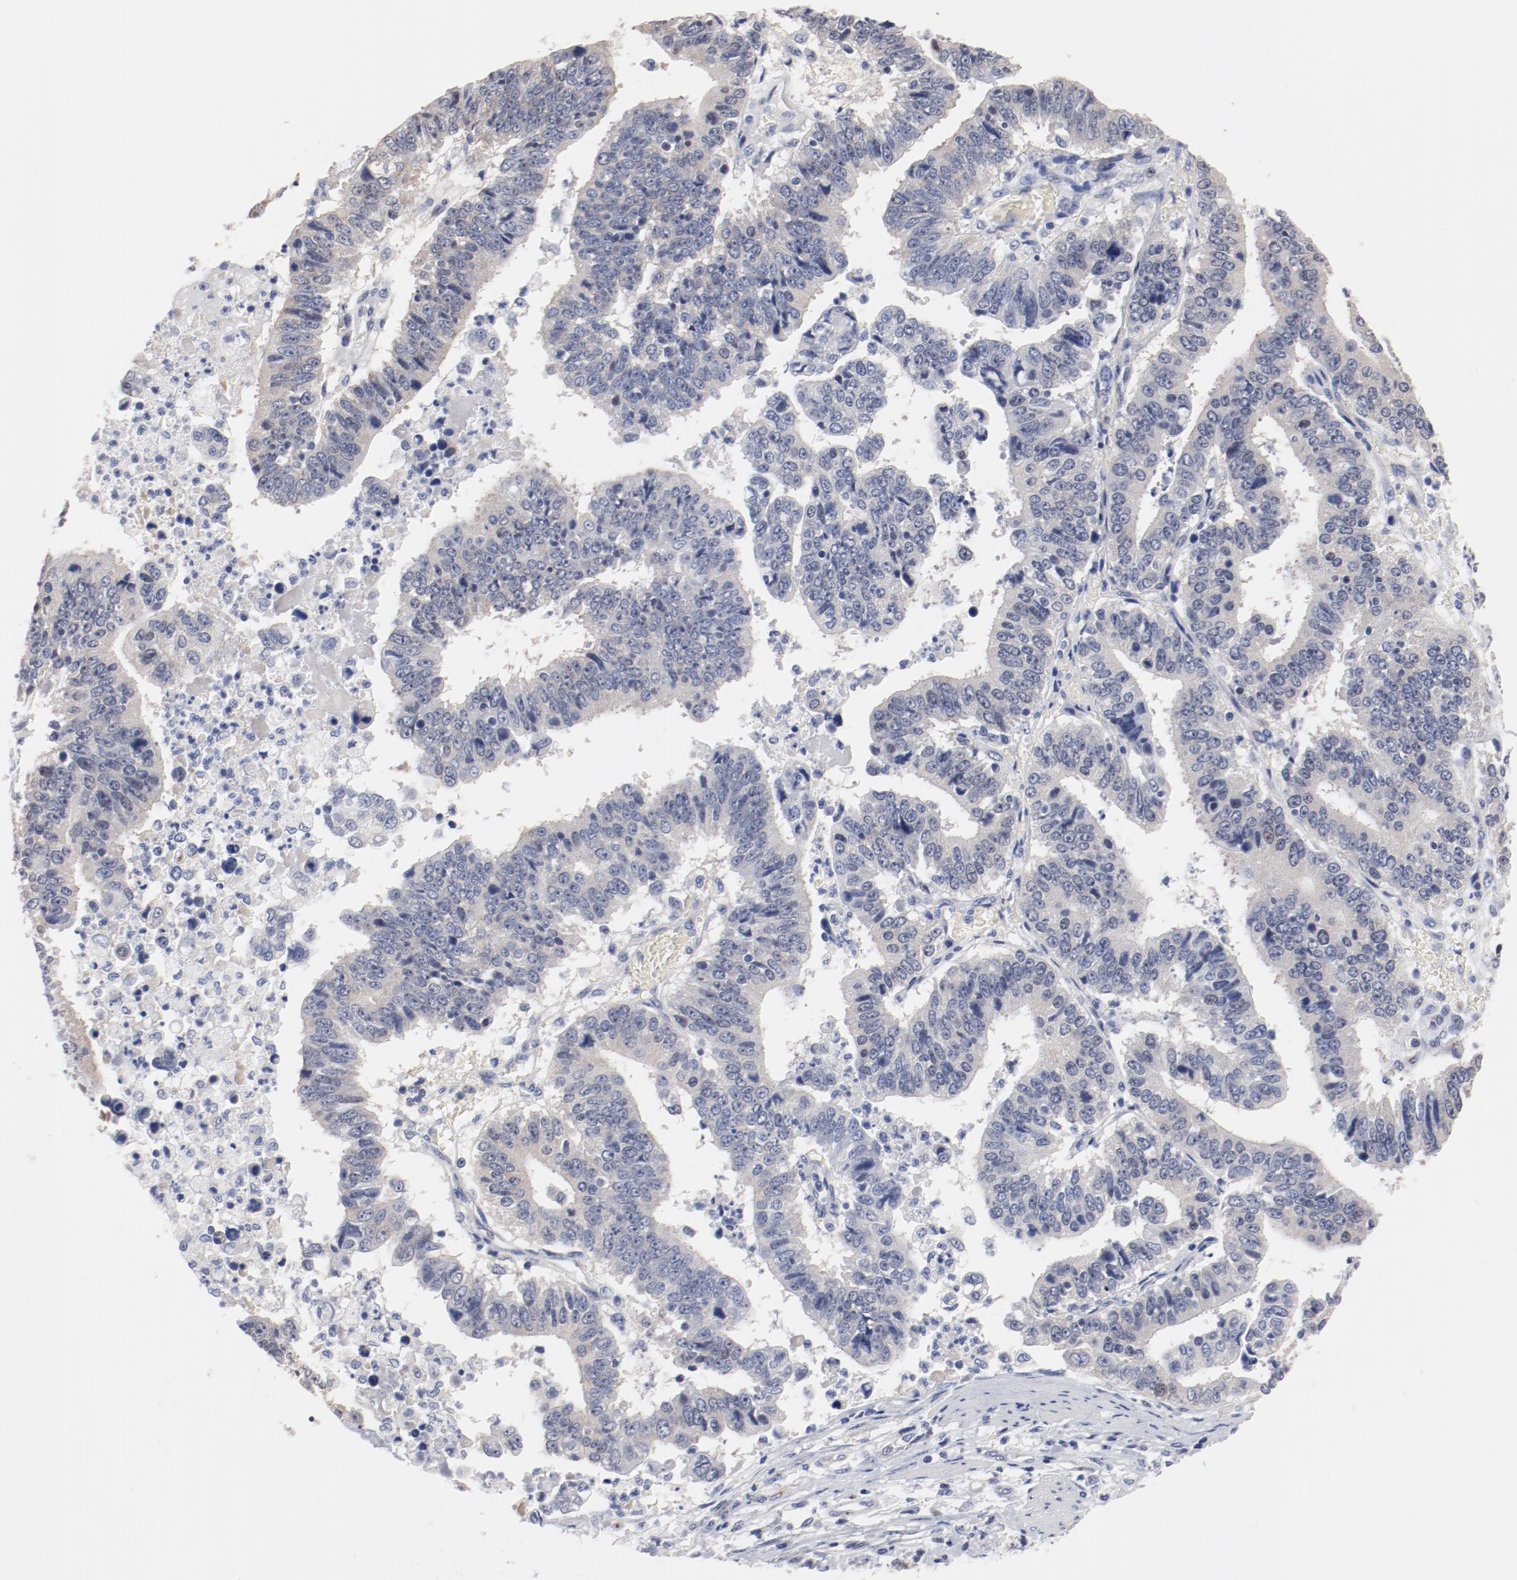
{"staining": {"intensity": "negative", "quantity": "none", "location": "none"}, "tissue": "stomach cancer", "cell_type": "Tumor cells", "image_type": "cancer", "snomed": [{"axis": "morphology", "description": "Adenocarcinoma, NOS"}, {"axis": "topography", "description": "Stomach, upper"}], "caption": "Immunohistochemical staining of human stomach adenocarcinoma demonstrates no significant expression in tumor cells.", "gene": "GPR143", "patient": {"sex": "female", "age": 50}}